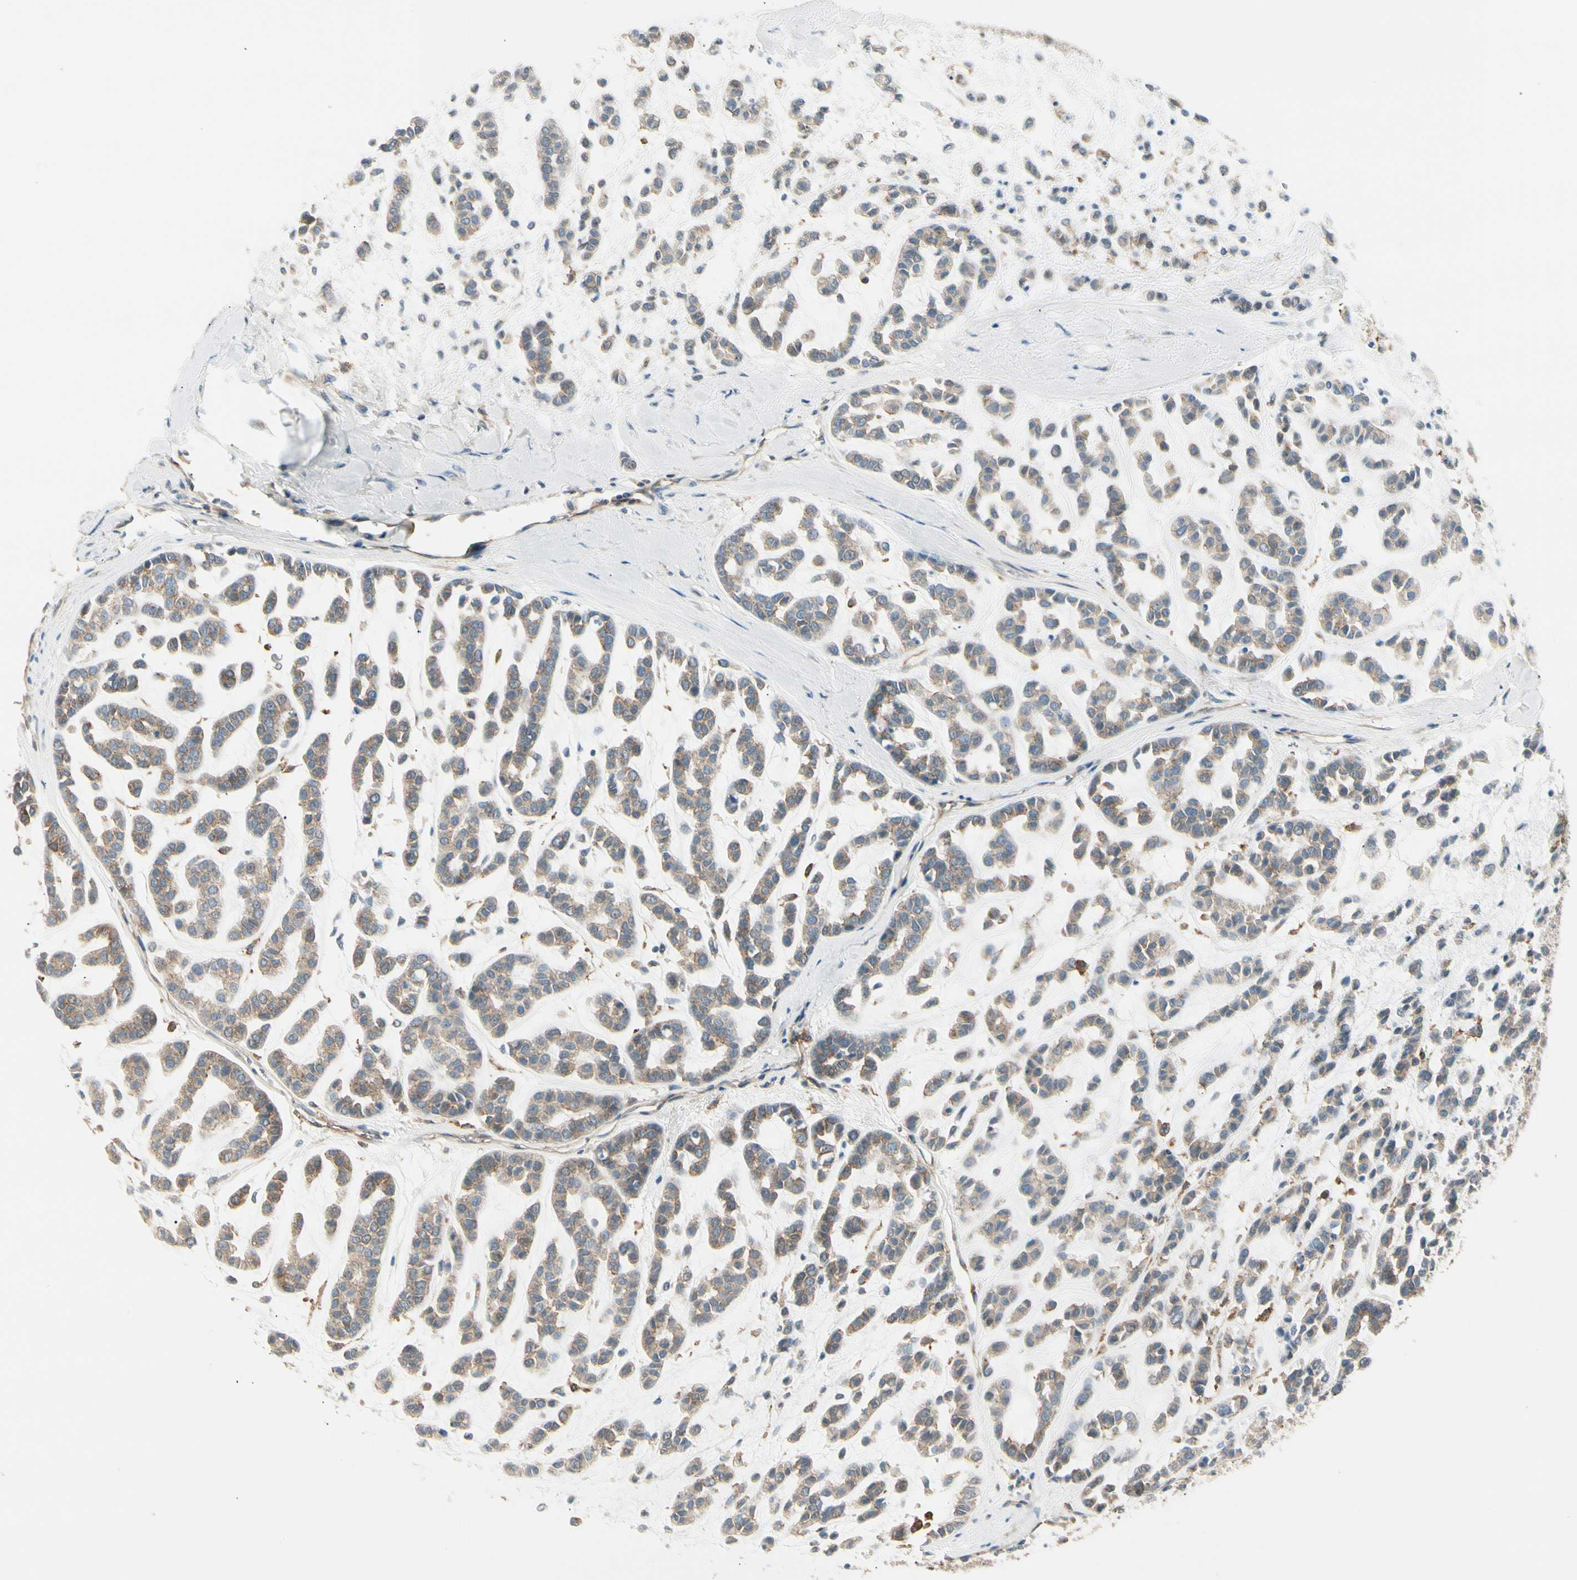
{"staining": {"intensity": "weak", "quantity": ">75%", "location": "cytoplasmic/membranous"}, "tissue": "head and neck cancer", "cell_type": "Tumor cells", "image_type": "cancer", "snomed": [{"axis": "morphology", "description": "Adenocarcinoma, NOS"}, {"axis": "morphology", "description": "Adenoma, NOS"}, {"axis": "topography", "description": "Head-Neck"}], "caption": "Head and neck cancer (adenocarcinoma) stained for a protein demonstrates weak cytoplasmic/membranous positivity in tumor cells.", "gene": "AGFG1", "patient": {"sex": "female", "age": 55}}